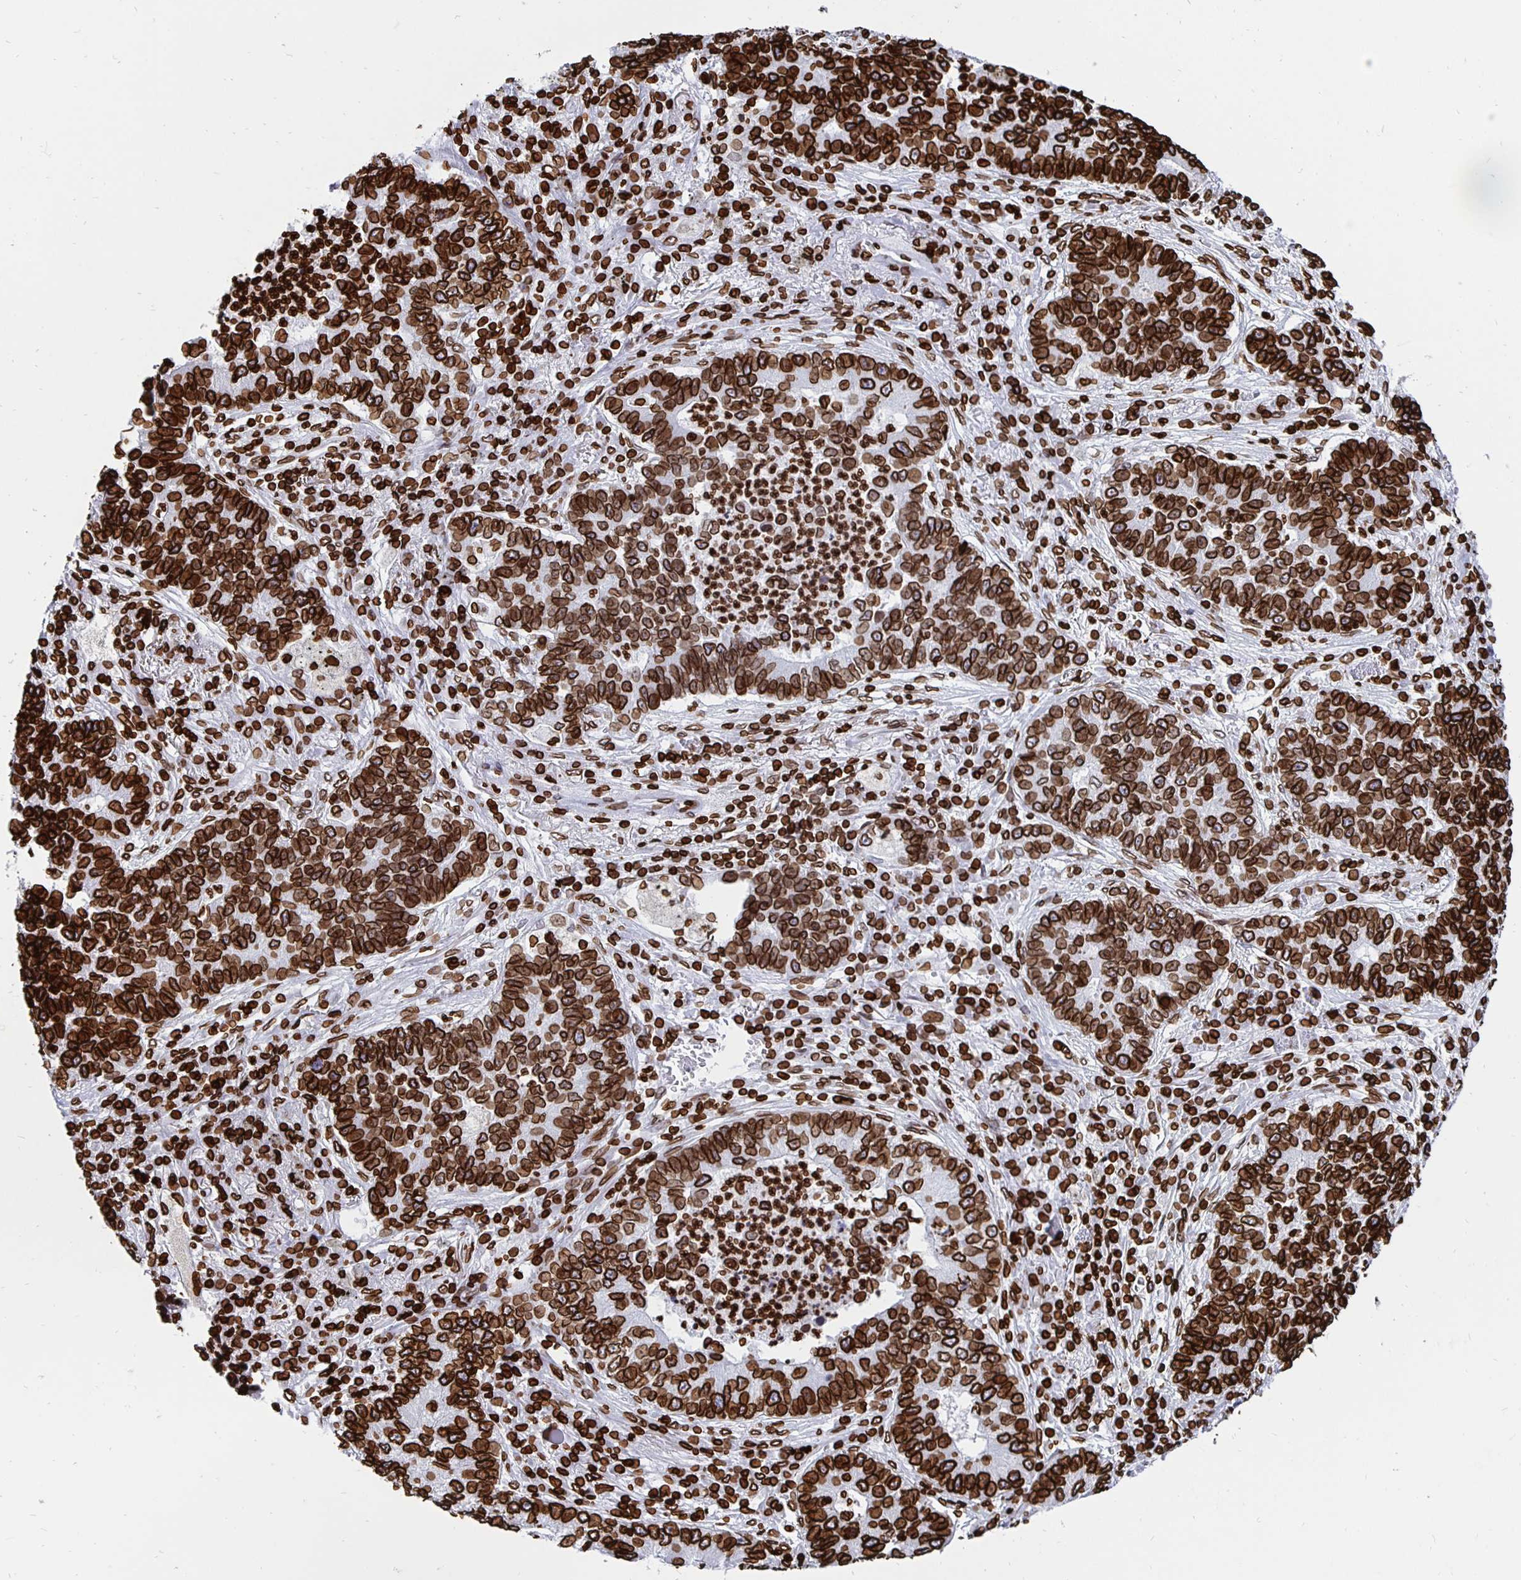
{"staining": {"intensity": "strong", "quantity": ">75%", "location": "cytoplasmic/membranous,nuclear"}, "tissue": "lung cancer", "cell_type": "Tumor cells", "image_type": "cancer", "snomed": [{"axis": "morphology", "description": "Adenocarcinoma, NOS"}, {"axis": "topography", "description": "Lung"}], "caption": "High-magnification brightfield microscopy of lung cancer stained with DAB (brown) and counterstained with hematoxylin (blue). tumor cells exhibit strong cytoplasmic/membranous and nuclear expression is appreciated in approximately>75% of cells.", "gene": "LMNB1", "patient": {"sex": "female", "age": 57}}